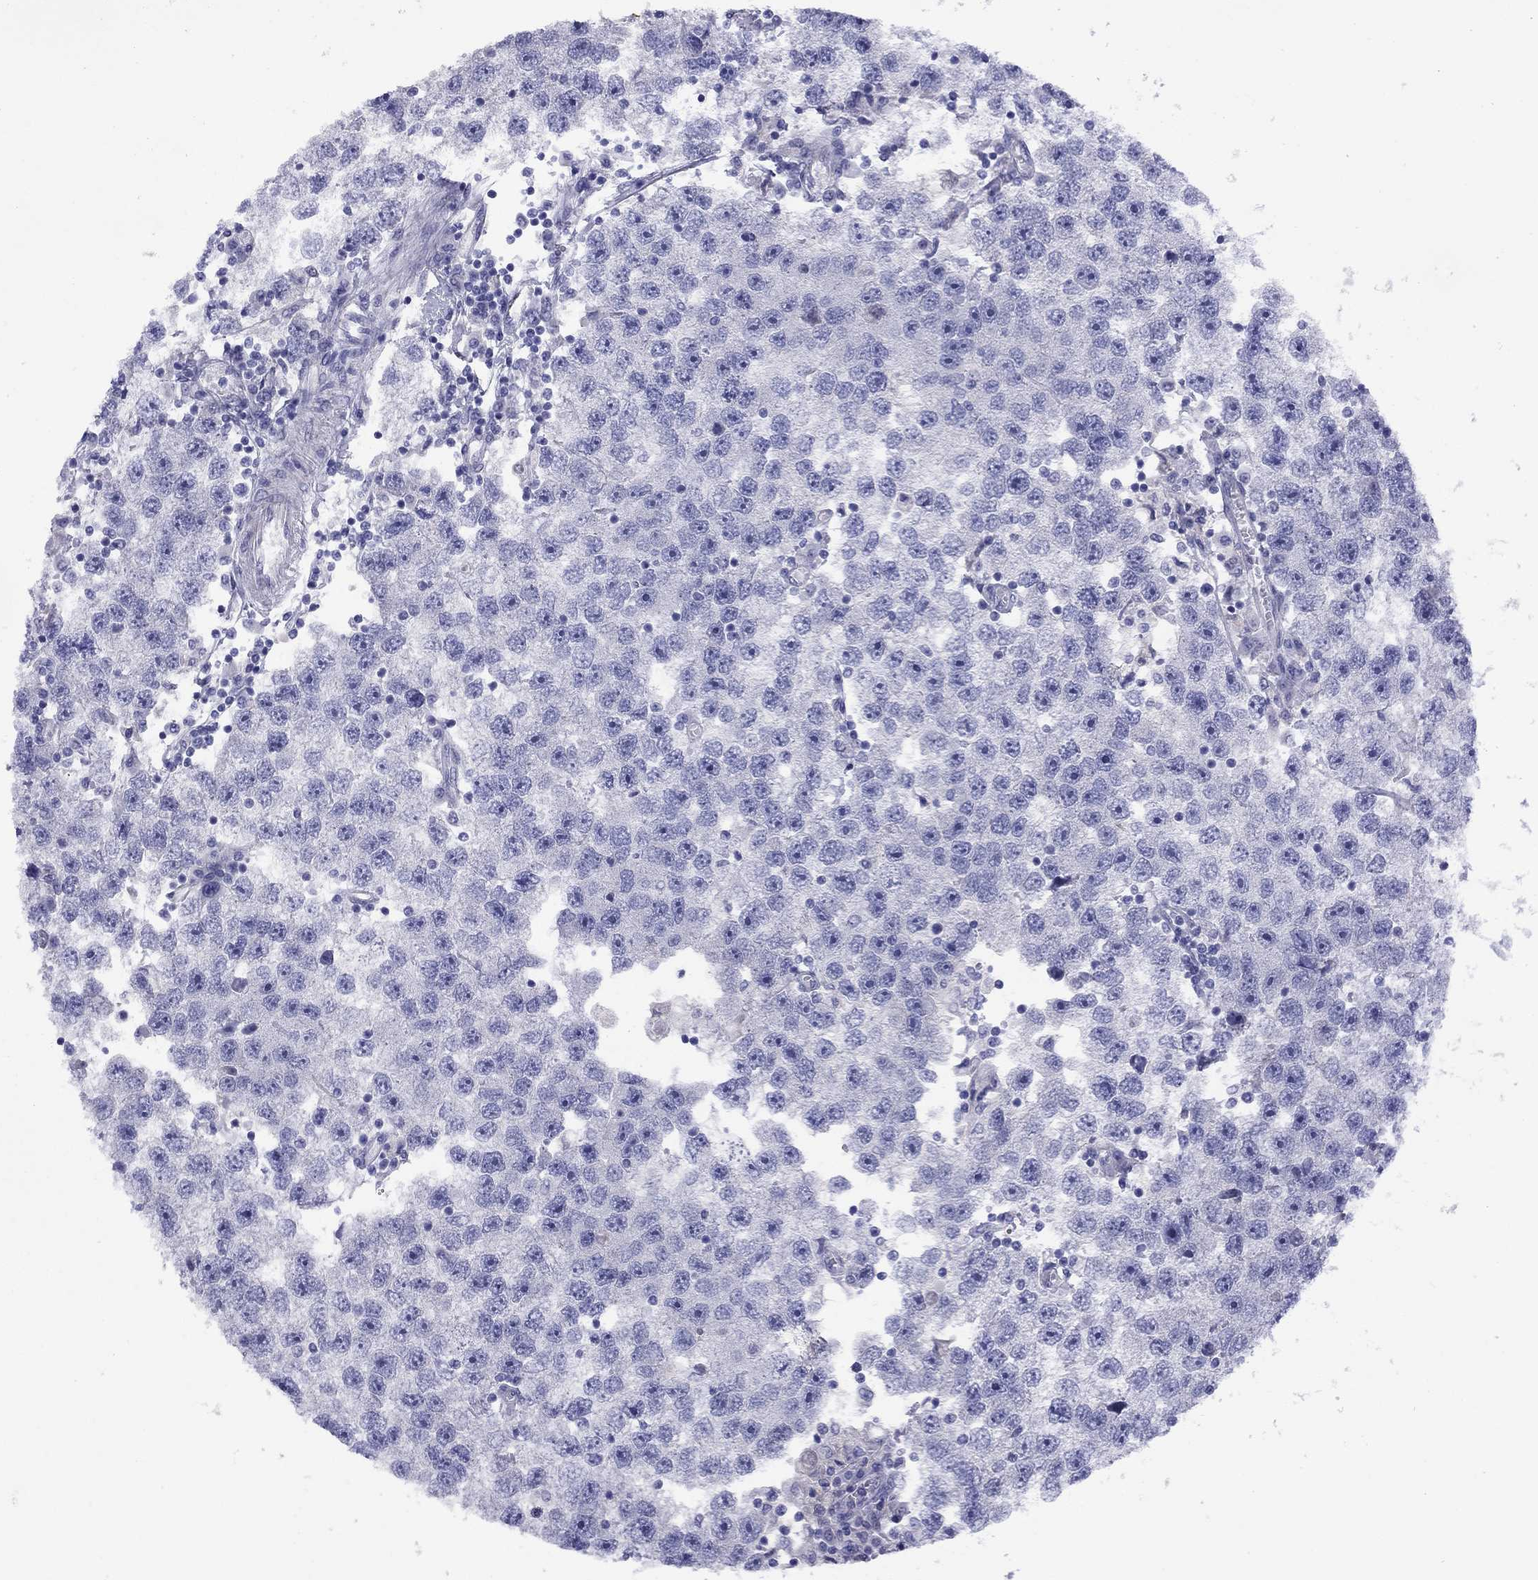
{"staining": {"intensity": "negative", "quantity": "none", "location": "none"}, "tissue": "testis cancer", "cell_type": "Tumor cells", "image_type": "cancer", "snomed": [{"axis": "morphology", "description": "Seminoma, NOS"}, {"axis": "topography", "description": "Testis"}], "caption": "Immunohistochemical staining of seminoma (testis) demonstrates no significant expression in tumor cells.", "gene": "CMYA5", "patient": {"sex": "male", "age": 26}}